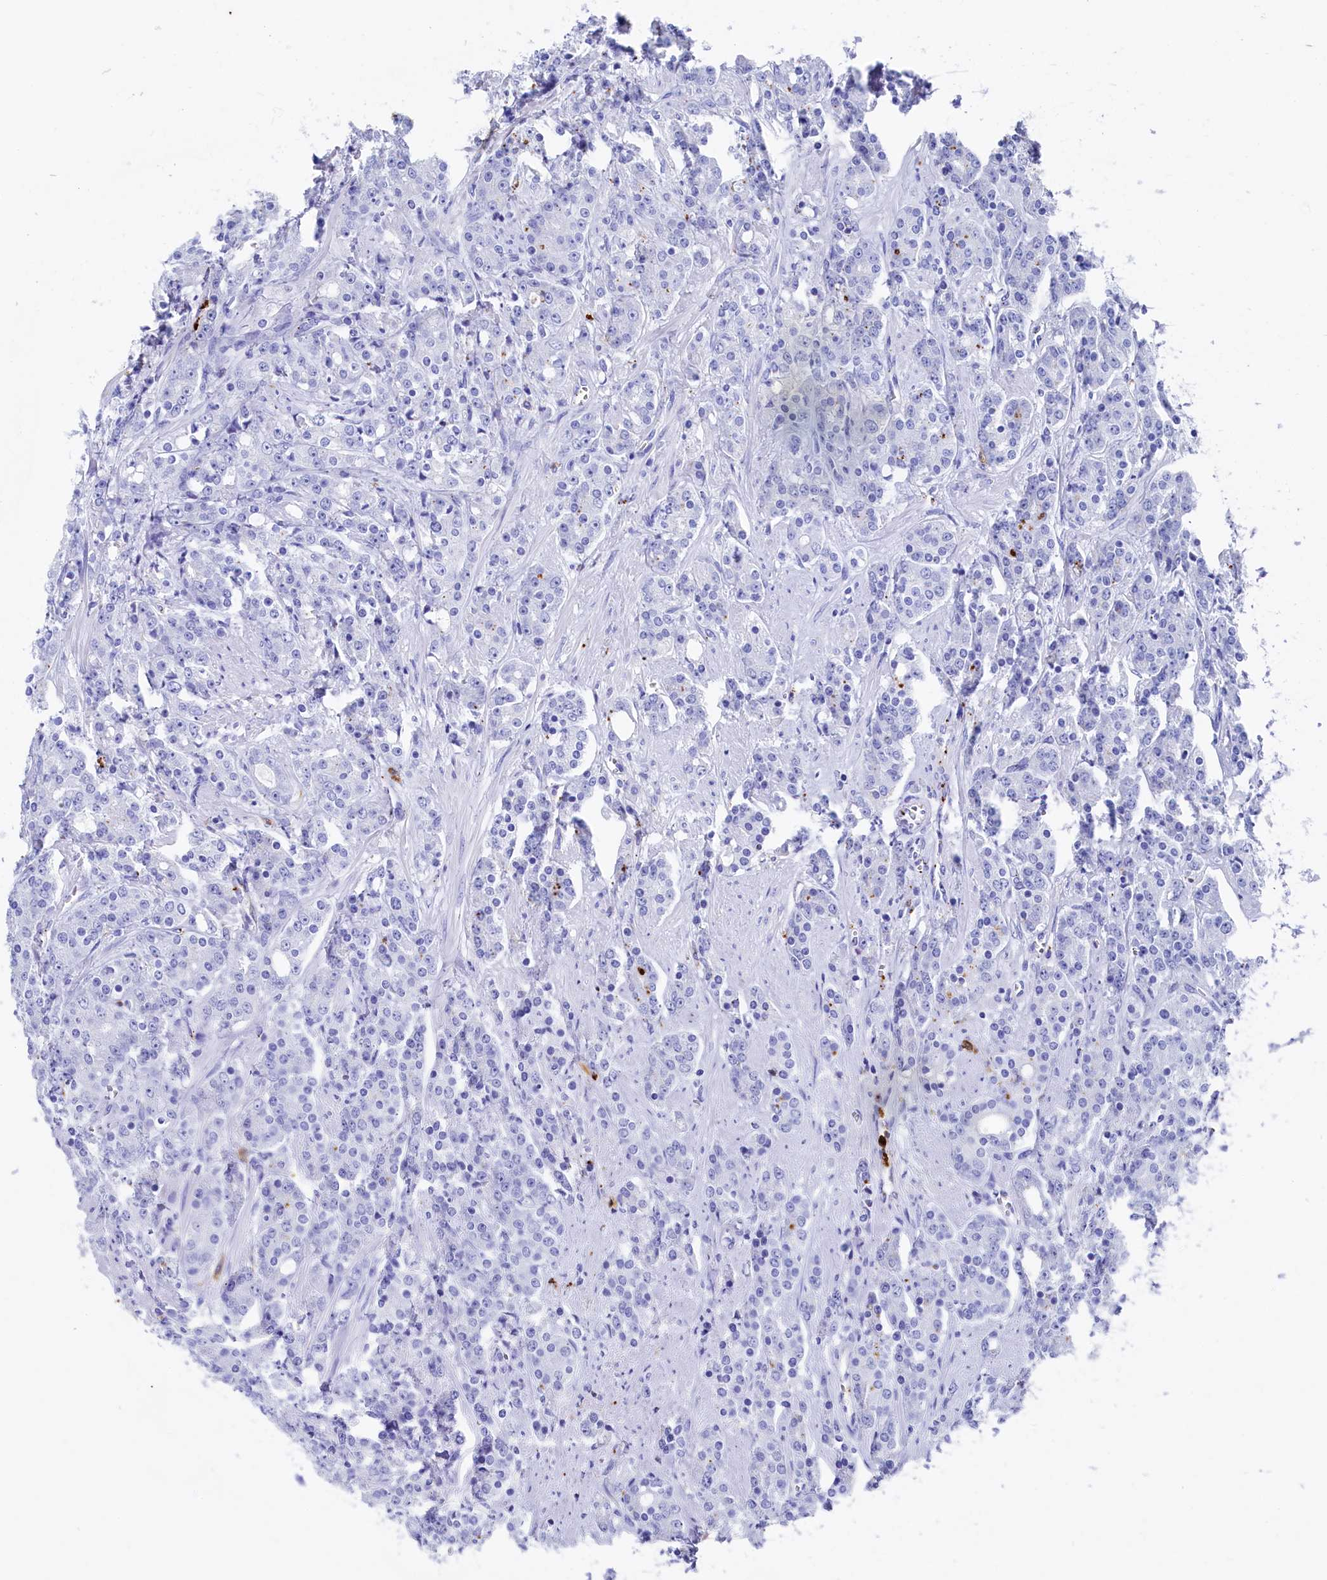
{"staining": {"intensity": "negative", "quantity": "none", "location": "none"}, "tissue": "prostate cancer", "cell_type": "Tumor cells", "image_type": "cancer", "snomed": [{"axis": "morphology", "description": "Adenocarcinoma, High grade"}, {"axis": "topography", "description": "Prostate"}], "caption": "An image of prostate cancer stained for a protein demonstrates no brown staining in tumor cells.", "gene": "PLAC8", "patient": {"sex": "male", "age": 62}}